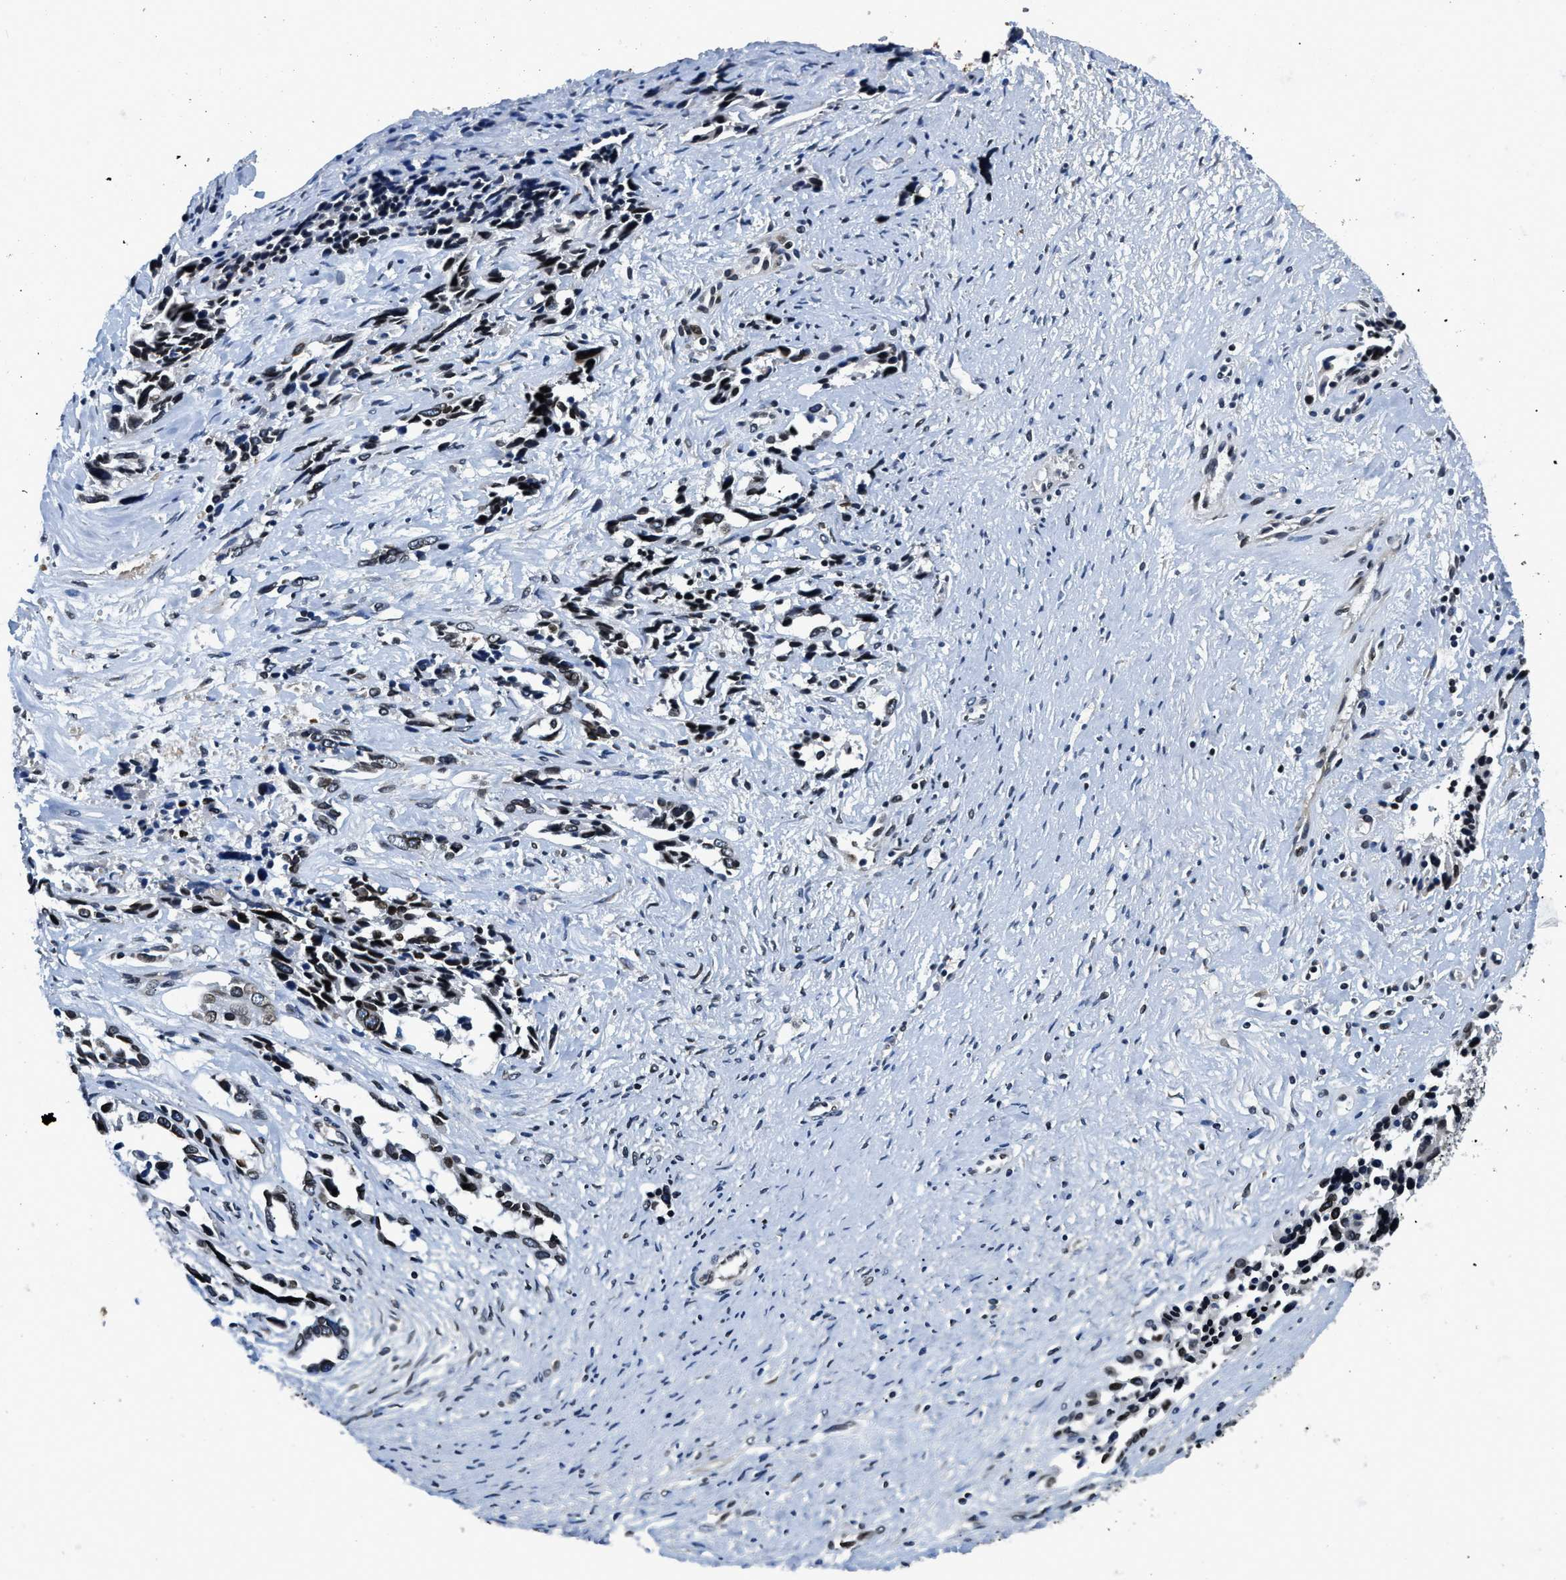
{"staining": {"intensity": "strong", "quantity": ">75%", "location": "nuclear"}, "tissue": "ovarian cancer", "cell_type": "Tumor cells", "image_type": "cancer", "snomed": [{"axis": "morphology", "description": "Cystadenocarcinoma, serous, NOS"}, {"axis": "topography", "description": "Ovary"}], "caption": "Human ovarian serous cystadenocarcinoma stained with a brown dye displays strong nuclear positive expression in approximately >75% of tumor cells.", "gene": "ZC3HC1", "patient": {"sex": "female", "age": 44}}